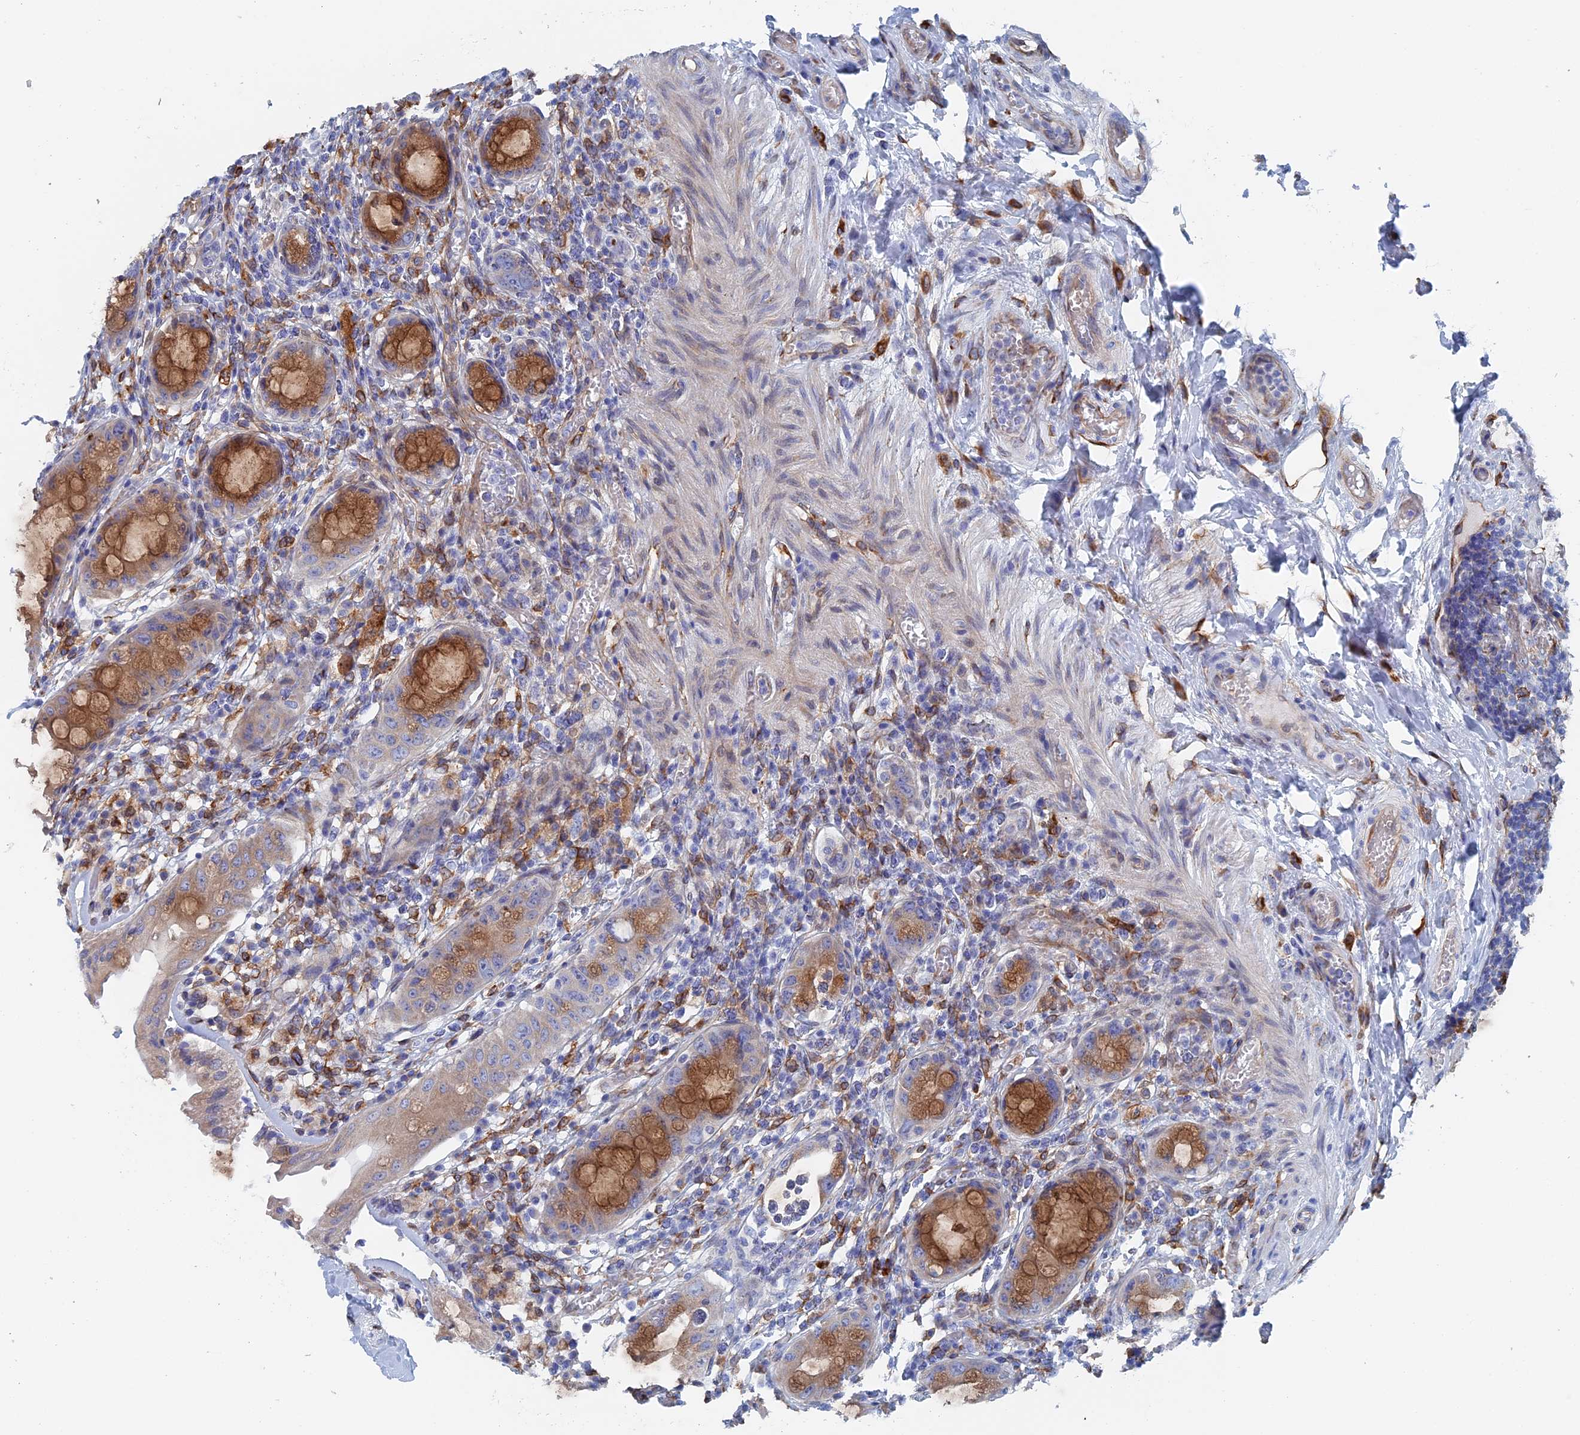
{"staining": {"intensity": "strong", "quantity": "25%-75%", "location": "cytoplasmic/membranous"}, "tissue": "rectum", "cell_type": "Glandular cells", "image_type": "normal", "snomed": [{"axis": "morphology", "description": "Normal tissue, NOS"}, {"axis": "topography", "description": "Rectum"}], "caption": "IHC (DAB (3,3'-diaminobenzidine)) staining of benign rectum demonstrates strong cytoplasmic/membranous protein positivity in about 25%-75% of glandular cells.", "gene": "COG7", "patient": {"sex": "female", "age": 57}}